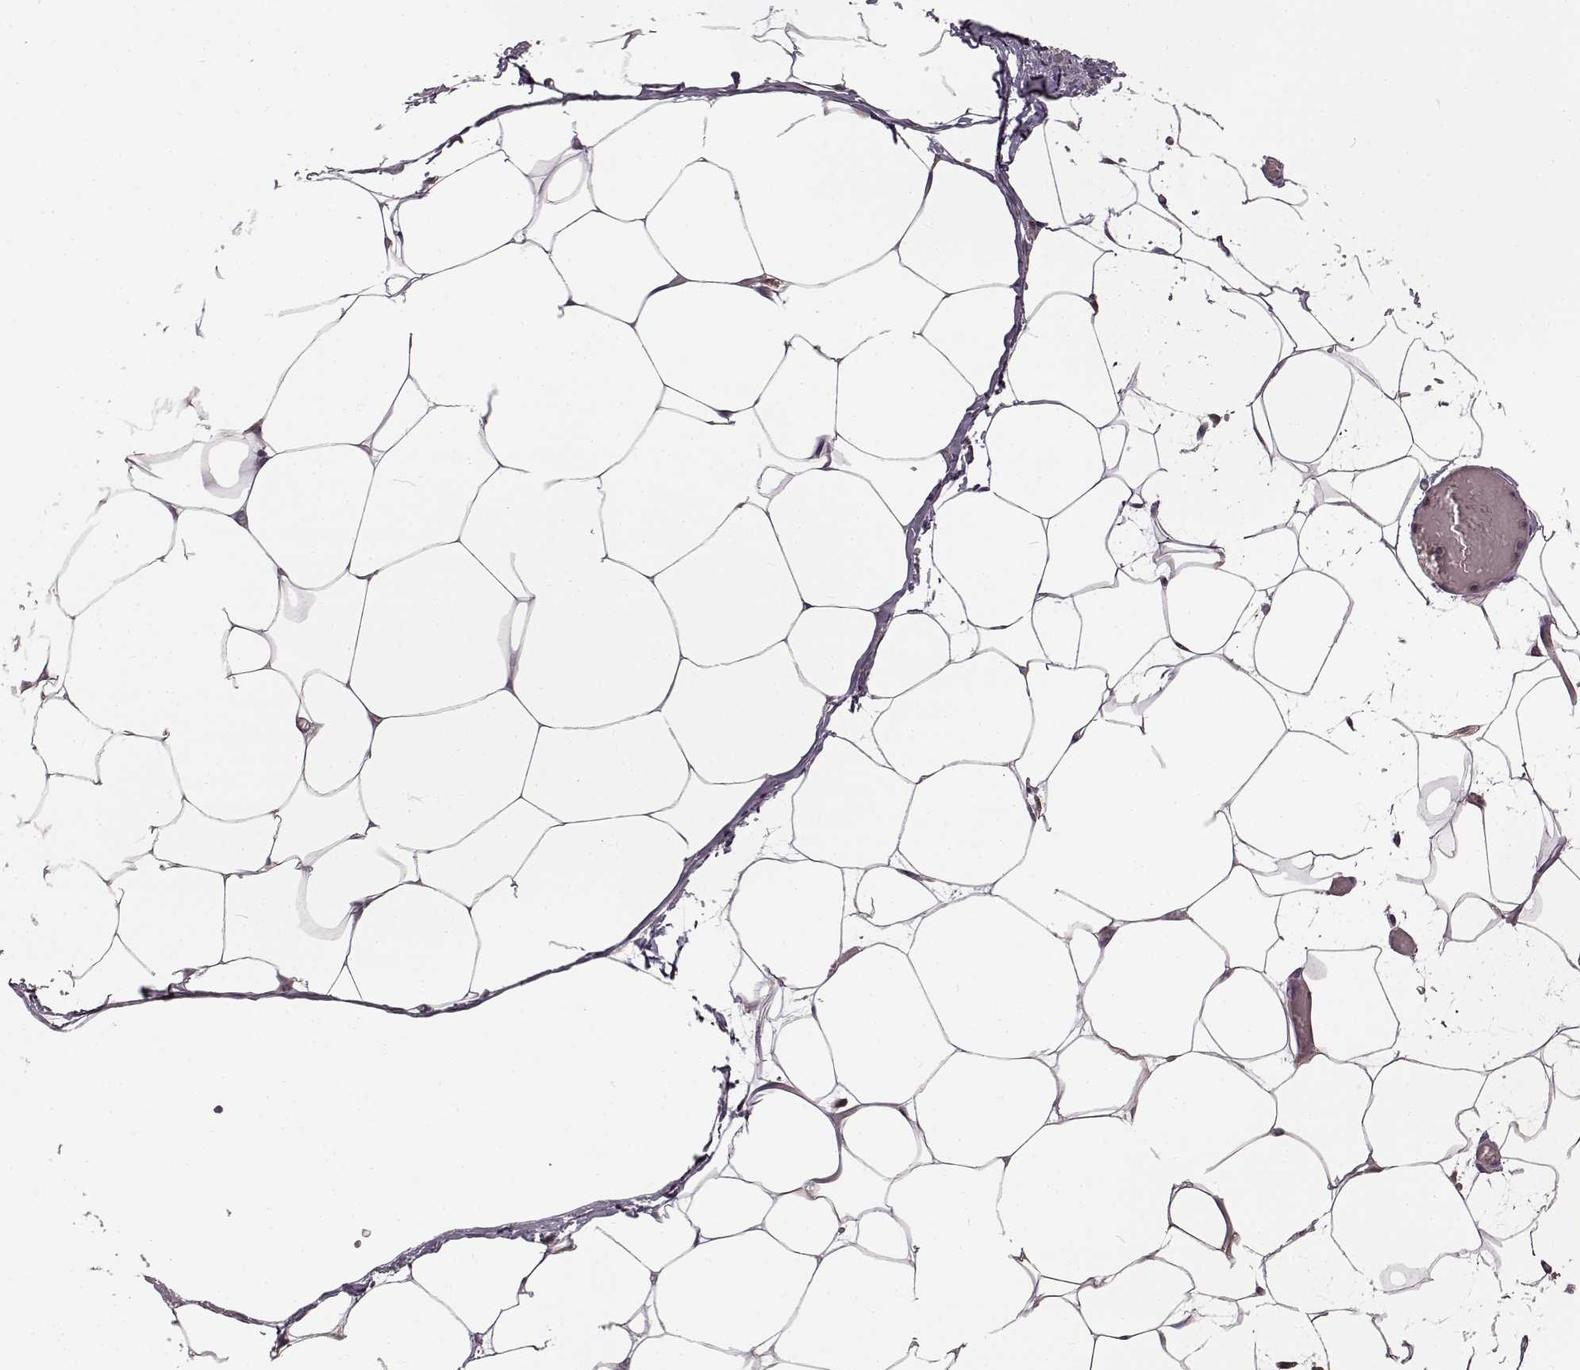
{"staining": {"intensity": "negative", "quantity": "none", "location": "none"}, "tissue": "adipose tissue", "cell_type": "Adipocytes", "image_type": "normal", "snomed": [{"axis": "morphology", "description": "Normal tissue, NOS"}, {"axis": "topography", "description": "Adipose tissue"}], "caption": "Adipocytes show no significant protein staining in benign adipose tissue. (DAB (3,3'-diaminobenzidine) IHC with hematoxylin counter stain).", "gene": "B3GNT6", "patient": {"sex": "male", "age": 57}}